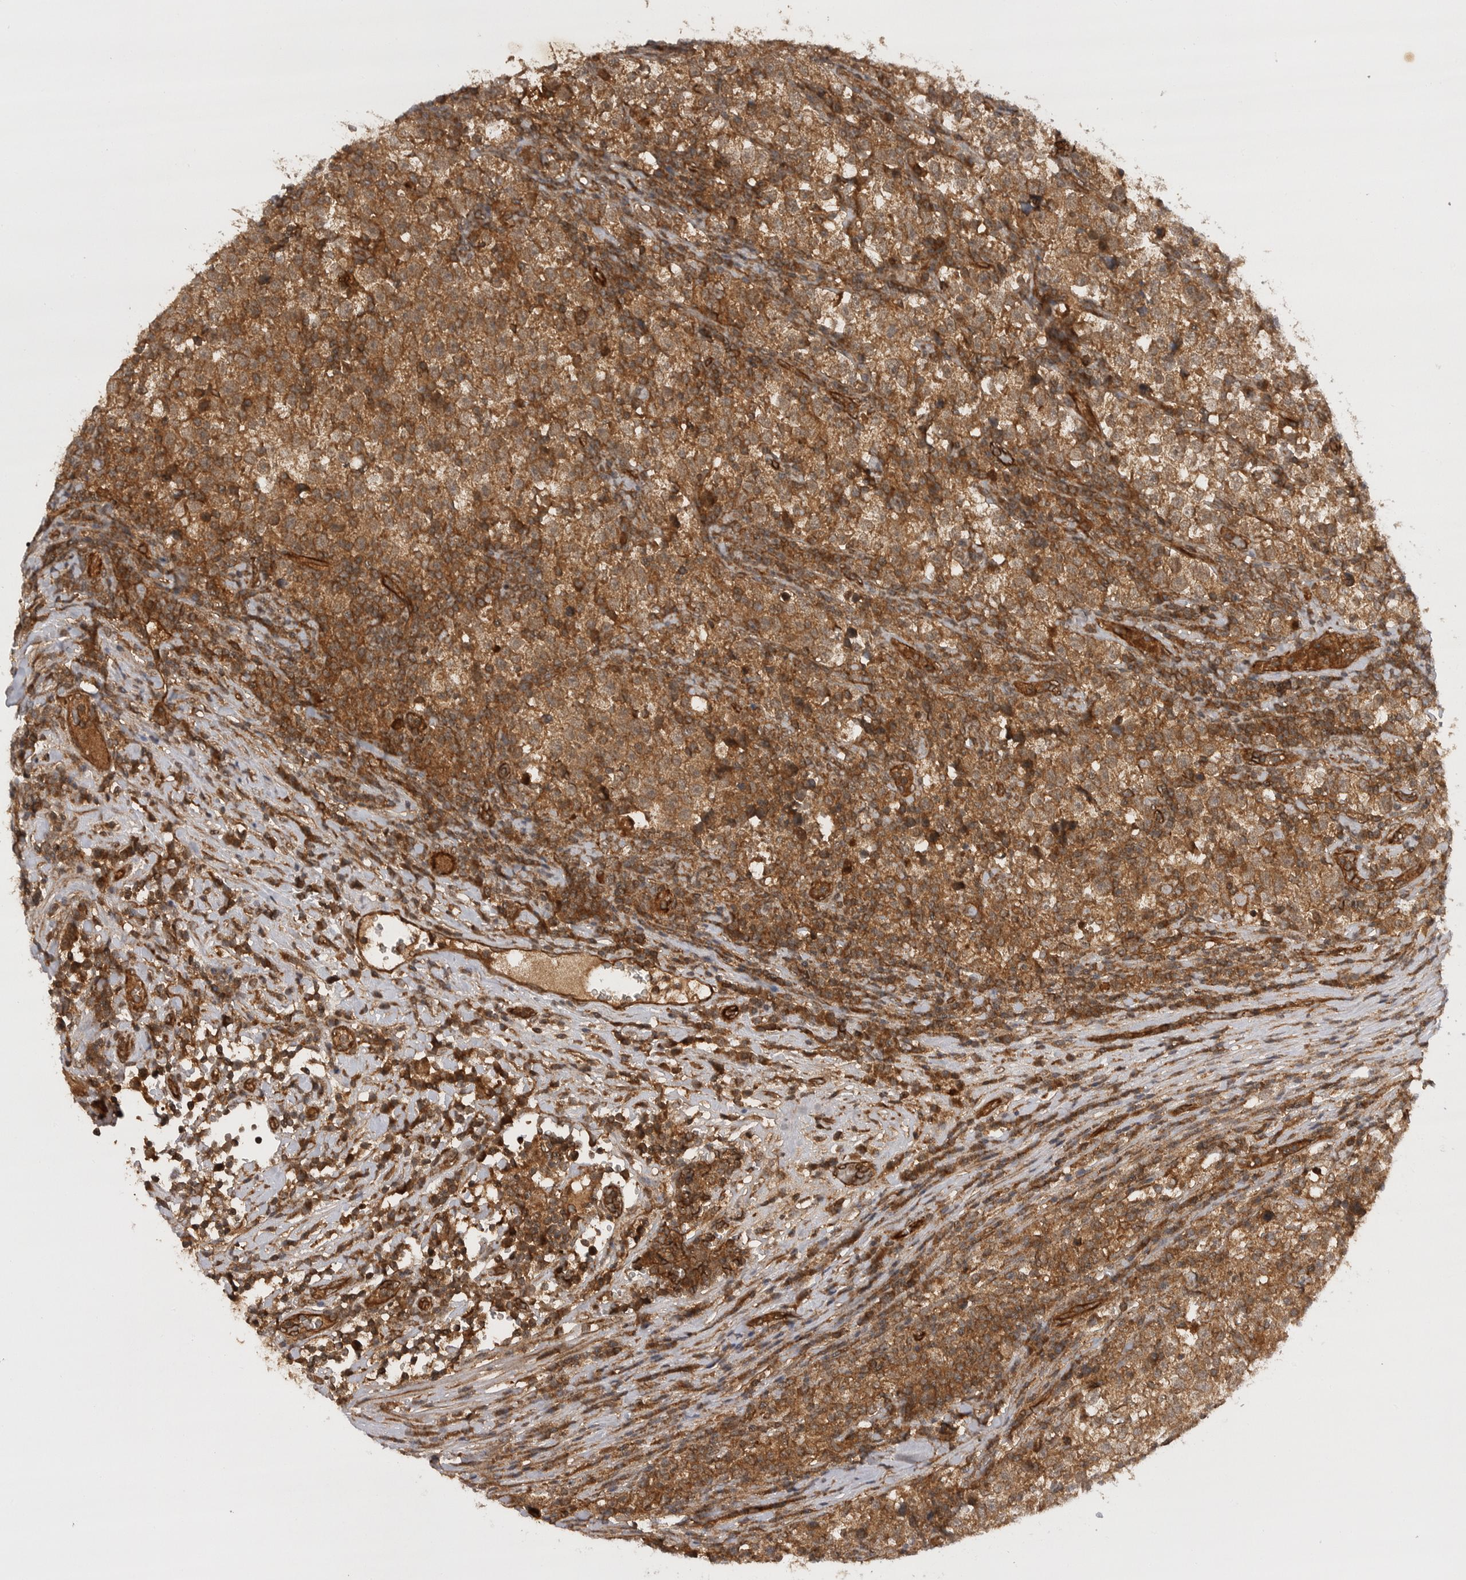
{"staining": {"intensity": "moderate", "quantity": ">75%", "location": "cytoplasmic/membranous"}, "tissue": "testis cancer", "cell_type": "Tumor cells", "image_type": "cancer", "snomed": [{"axis": "morphology", "description": "Normal tissue, NOS"}, {"axis": "morphology", "description": "Seminoma, NOS"}, {"axis": "topography", "description": "Testis"}], "caption": "About >75% of tumor cells in testis seminoma demonstrate moderate cytoplasmic/membranous protein expression as visualized by brown immunohistochemical staining.", "gene": "PRDX4", "patient": {"sex": "male", "age": 43}}